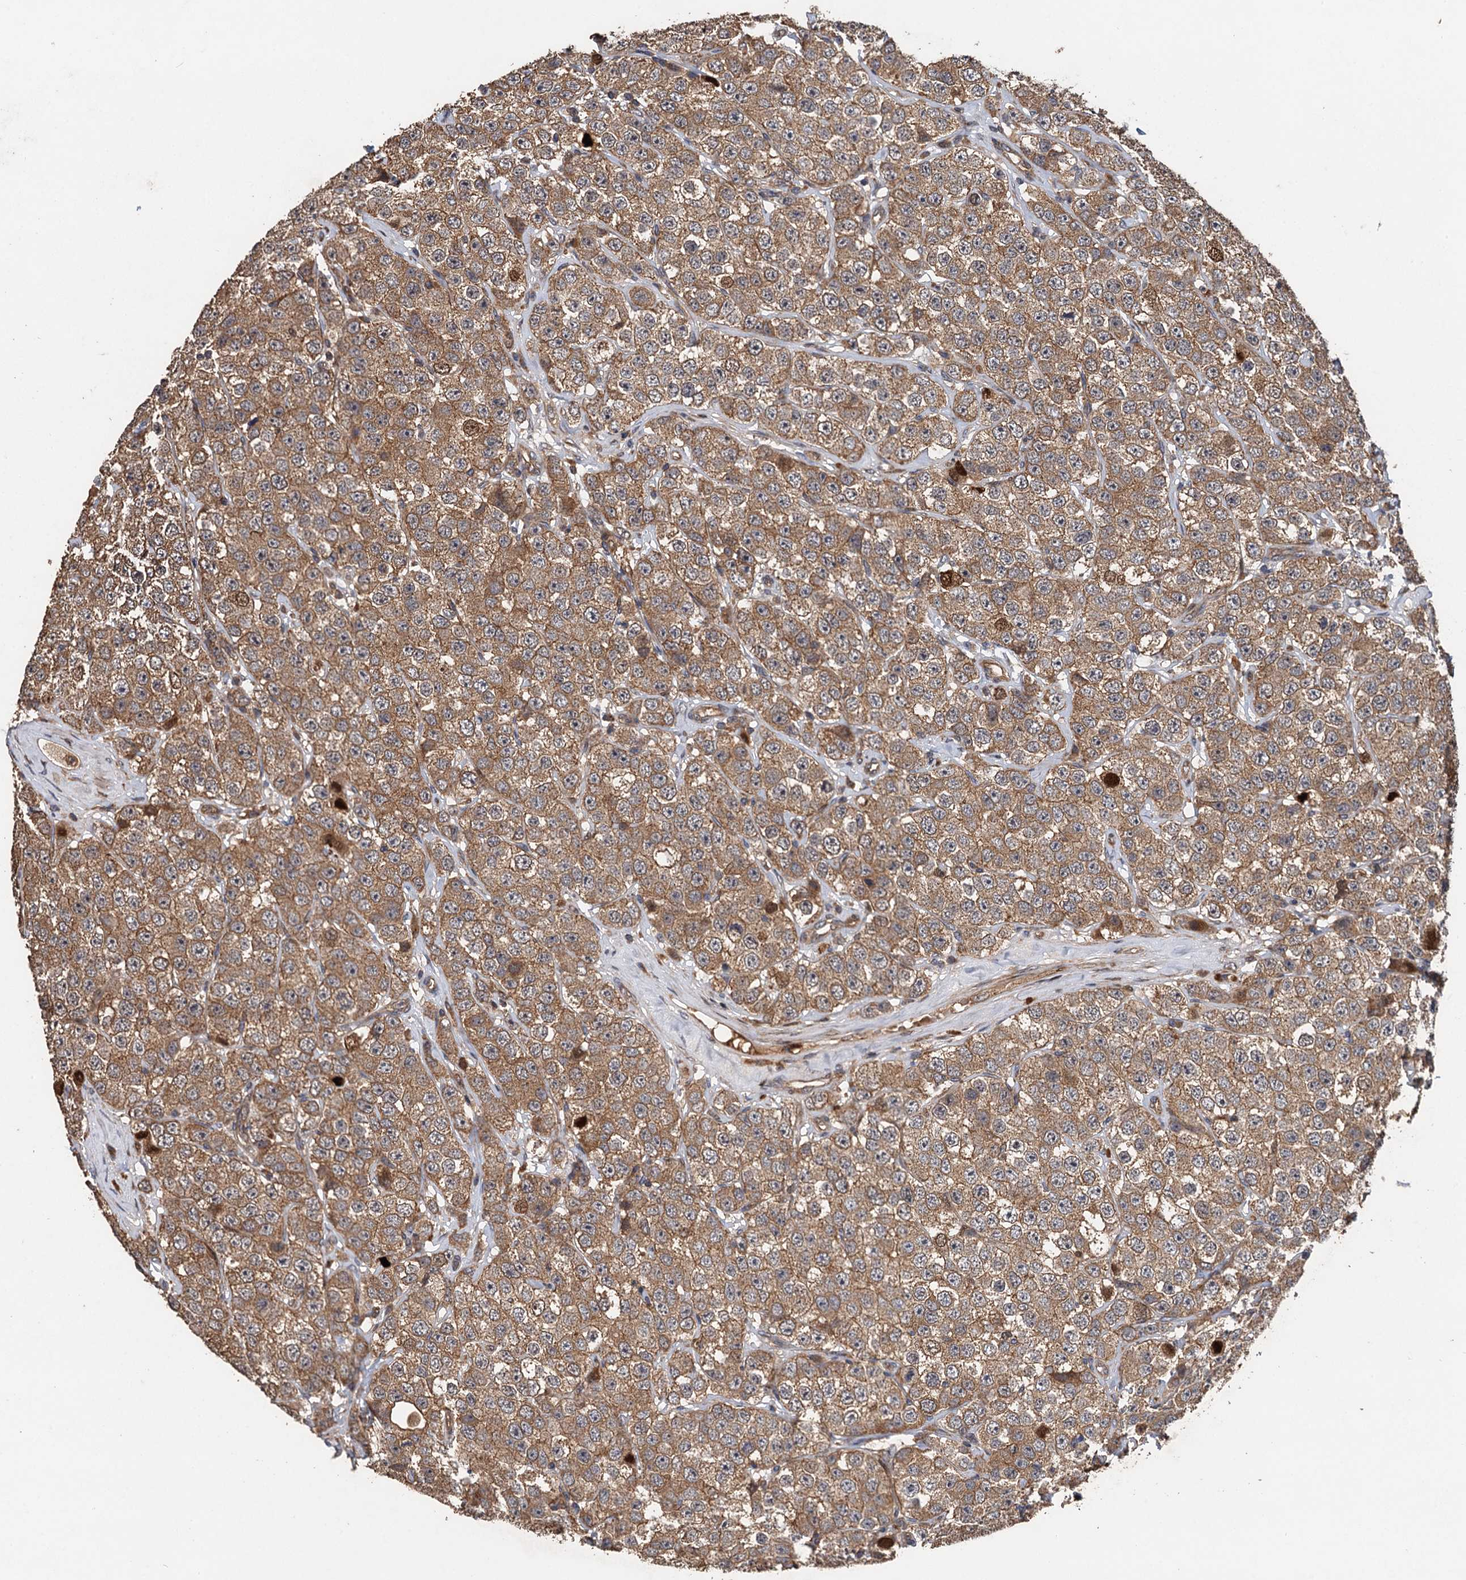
{"staining": {"intensity": "moderate", "quantity": ">75%", "location": "cytoplasmic/membranous"}, "tissue": "testis cancer", "cell_type": "Tumor cells", "image_type": "cancer", "snomed": [{"axis": "morphology", "description": "Seminoma, NOS"}, {"axis": "topography", "description": "Testis"}], "caption": "Moderate cytoplasmic/membranous expression is present in approximately >75% of tumor cells in testis seminoma.", "gene": "TMEM39B", "patient": {"sex": "male", "age": 28}}